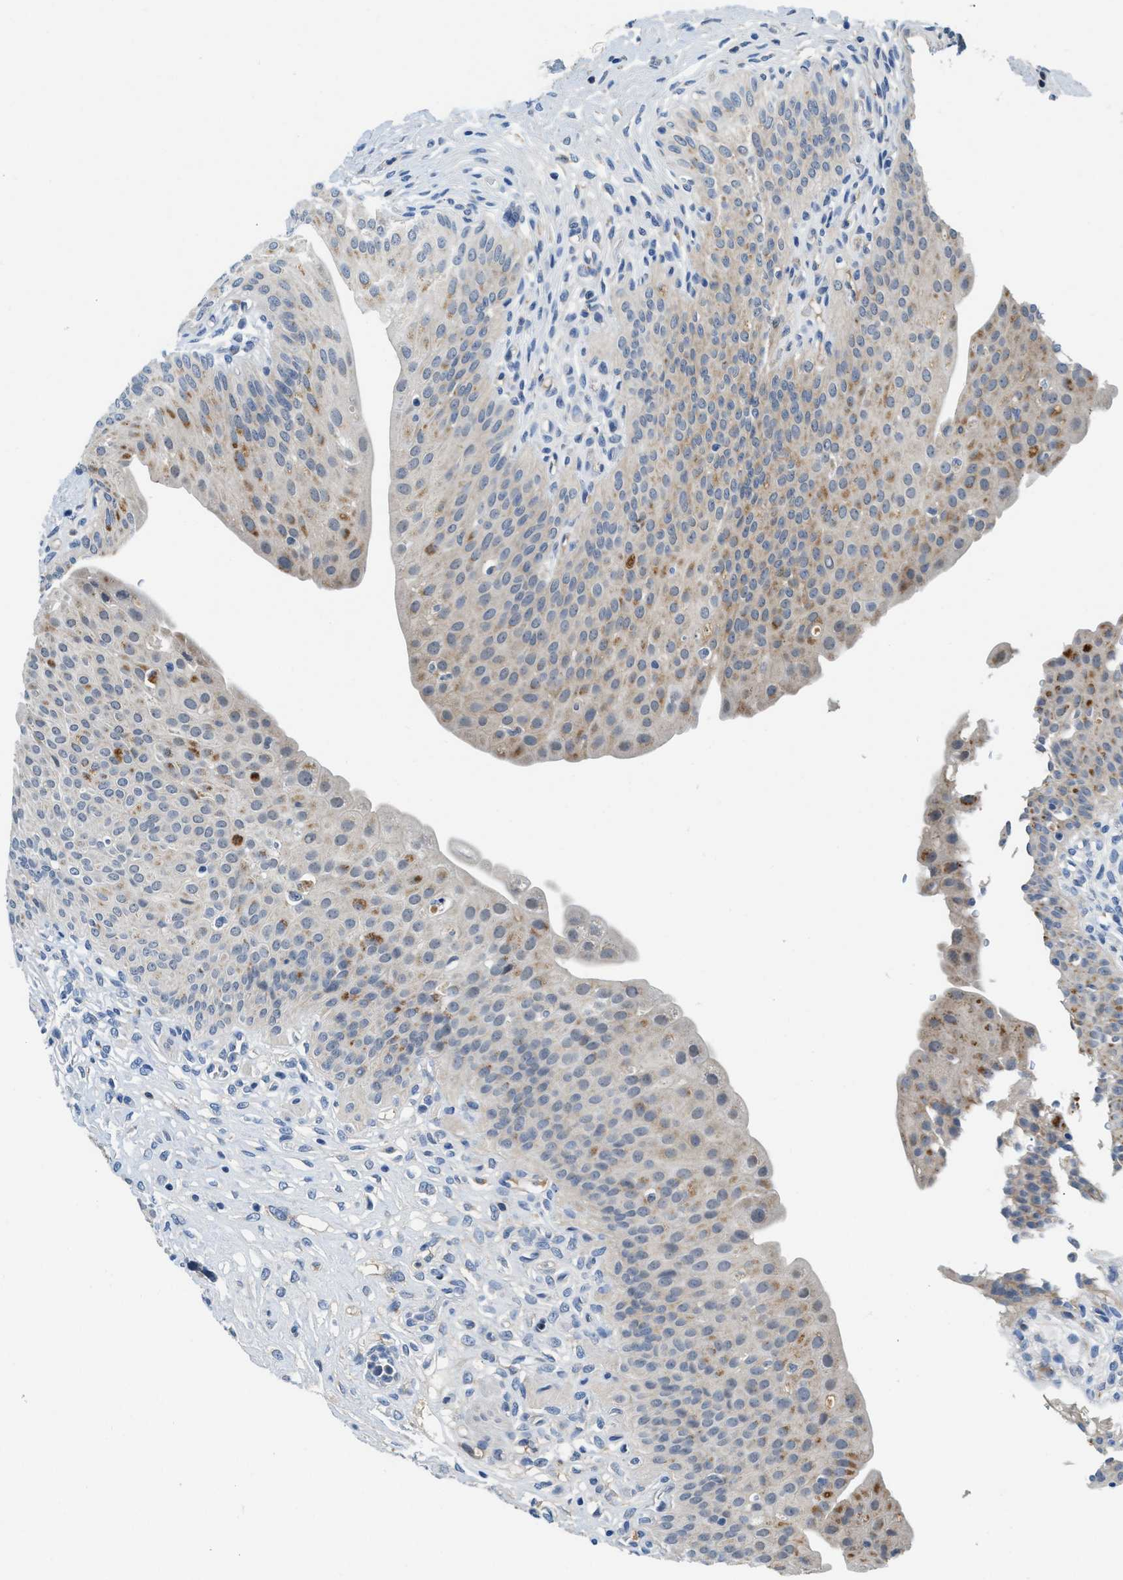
{"staining": {"intensity": "moderate", "quantity": "<25%", "location": "cytoplasmic/membranous"}, "tissue": "urinary bladder", "cell_type": "Urothelial cells", "image_type": "normal", "snomed": [{"axis": "morphology", "description": "Normal tissue, NOS"}, {"axis": "topography", "description": "Urinary bladder"}], "caption": "This image exhibits immunohistochemistry staining of unremarkable urinary bladder, with low moderate cytoplasmic/membranous staining in about <25% of urothelial cells.", "gene": "TSPAN3", "patient": {"sex": "male", "age": 46}}